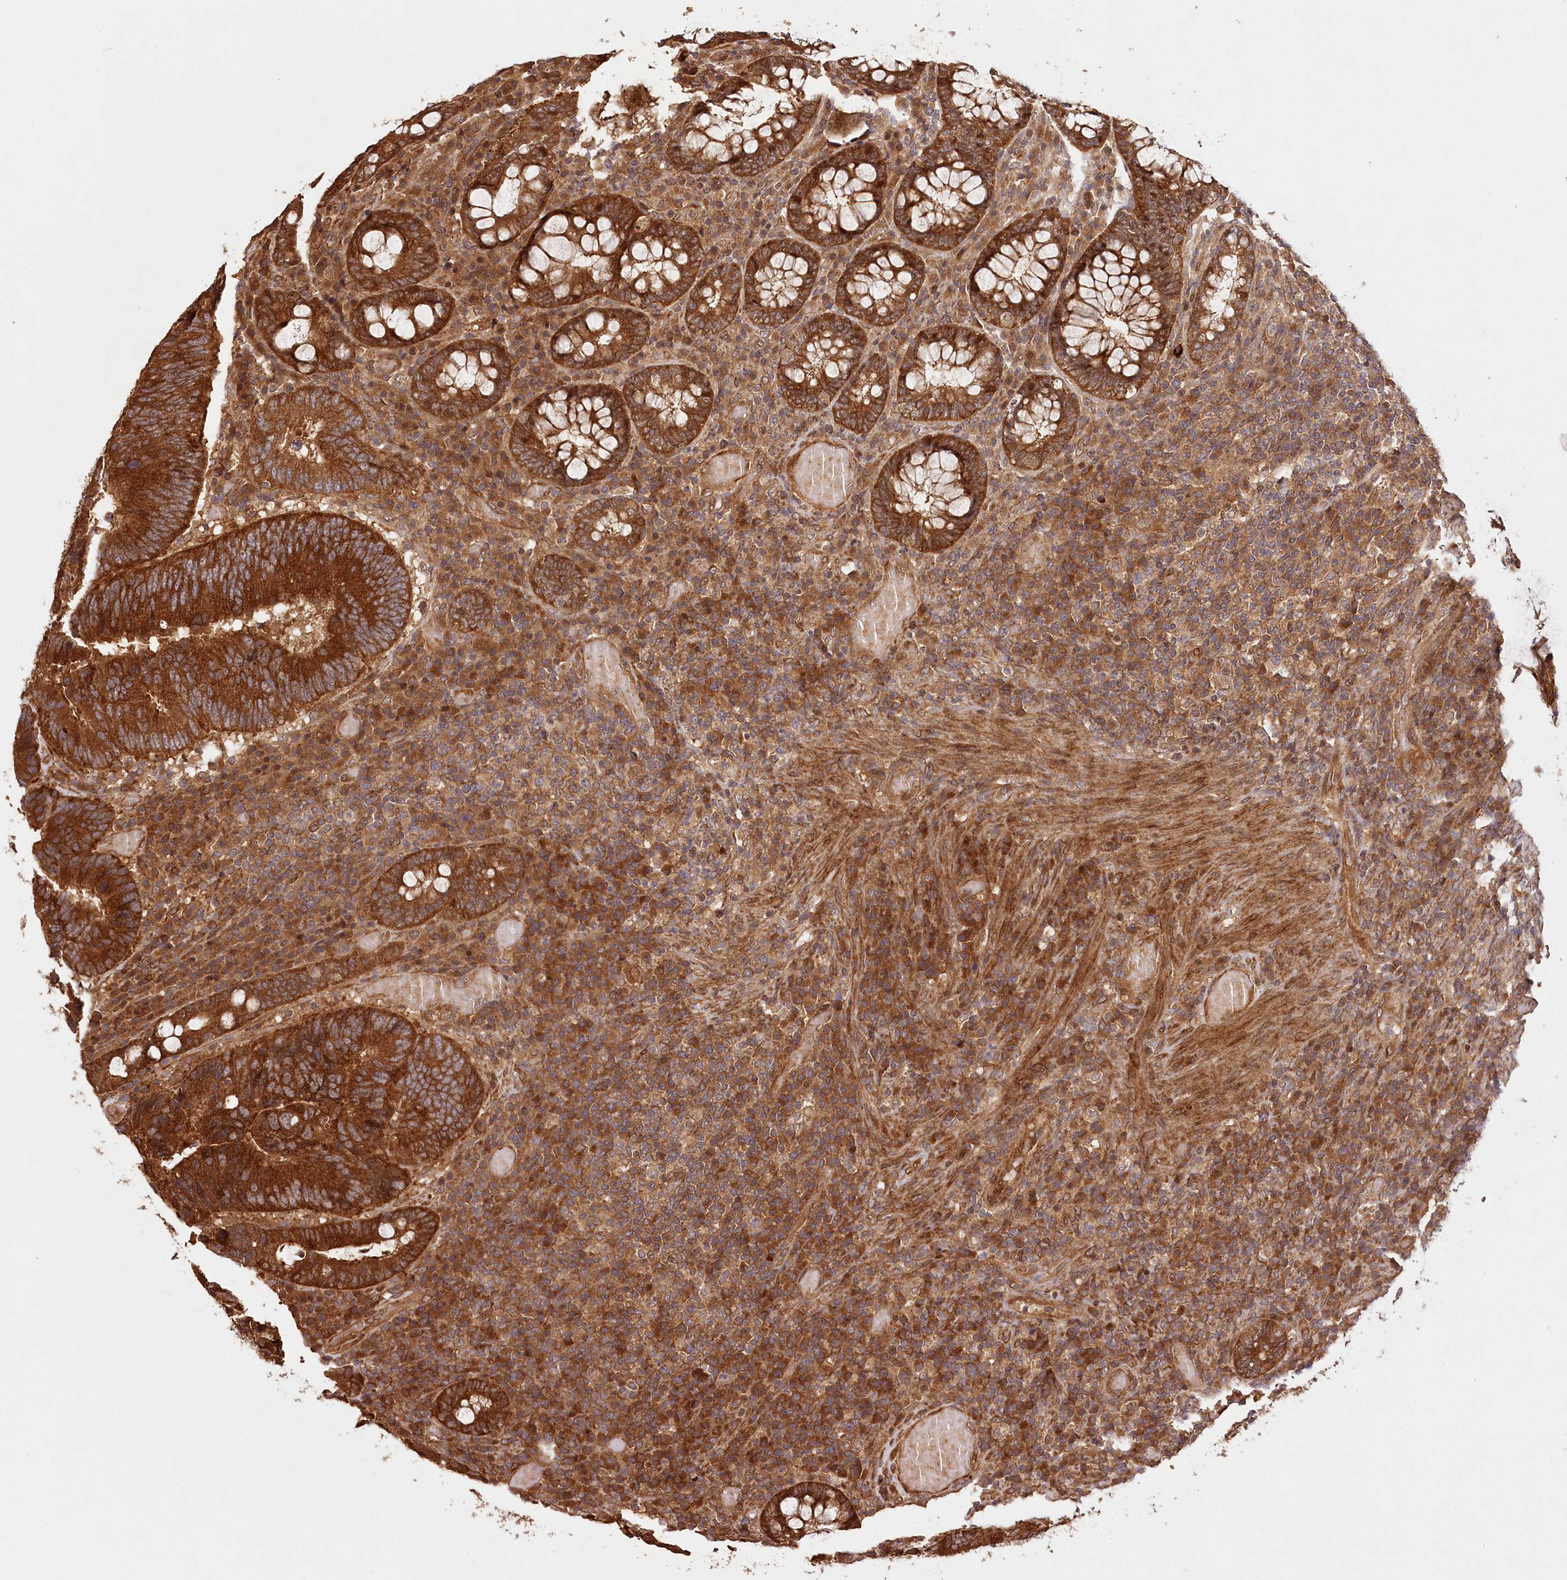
{"staining": {"intensity": "strong", "quantity": ">75%", "location": "cytoplasmic/membranous"}, "tissue": "colorectal cancer", "cell_type": "Tumor cells", "image_type": "cancer", "snomed": [{"axis": "morphology", "description": "Adenocarcinoma, NOS"}, {"axis": "topography", "description": "Colon"}], "caption": "A brown stain highlights strong cytoplasmic/membranous positivity of a protein in human adenocarcinoma (colorectal) tumor cells.", "gene": "LSS", "patient": {"sex": "female", "age": 78}}